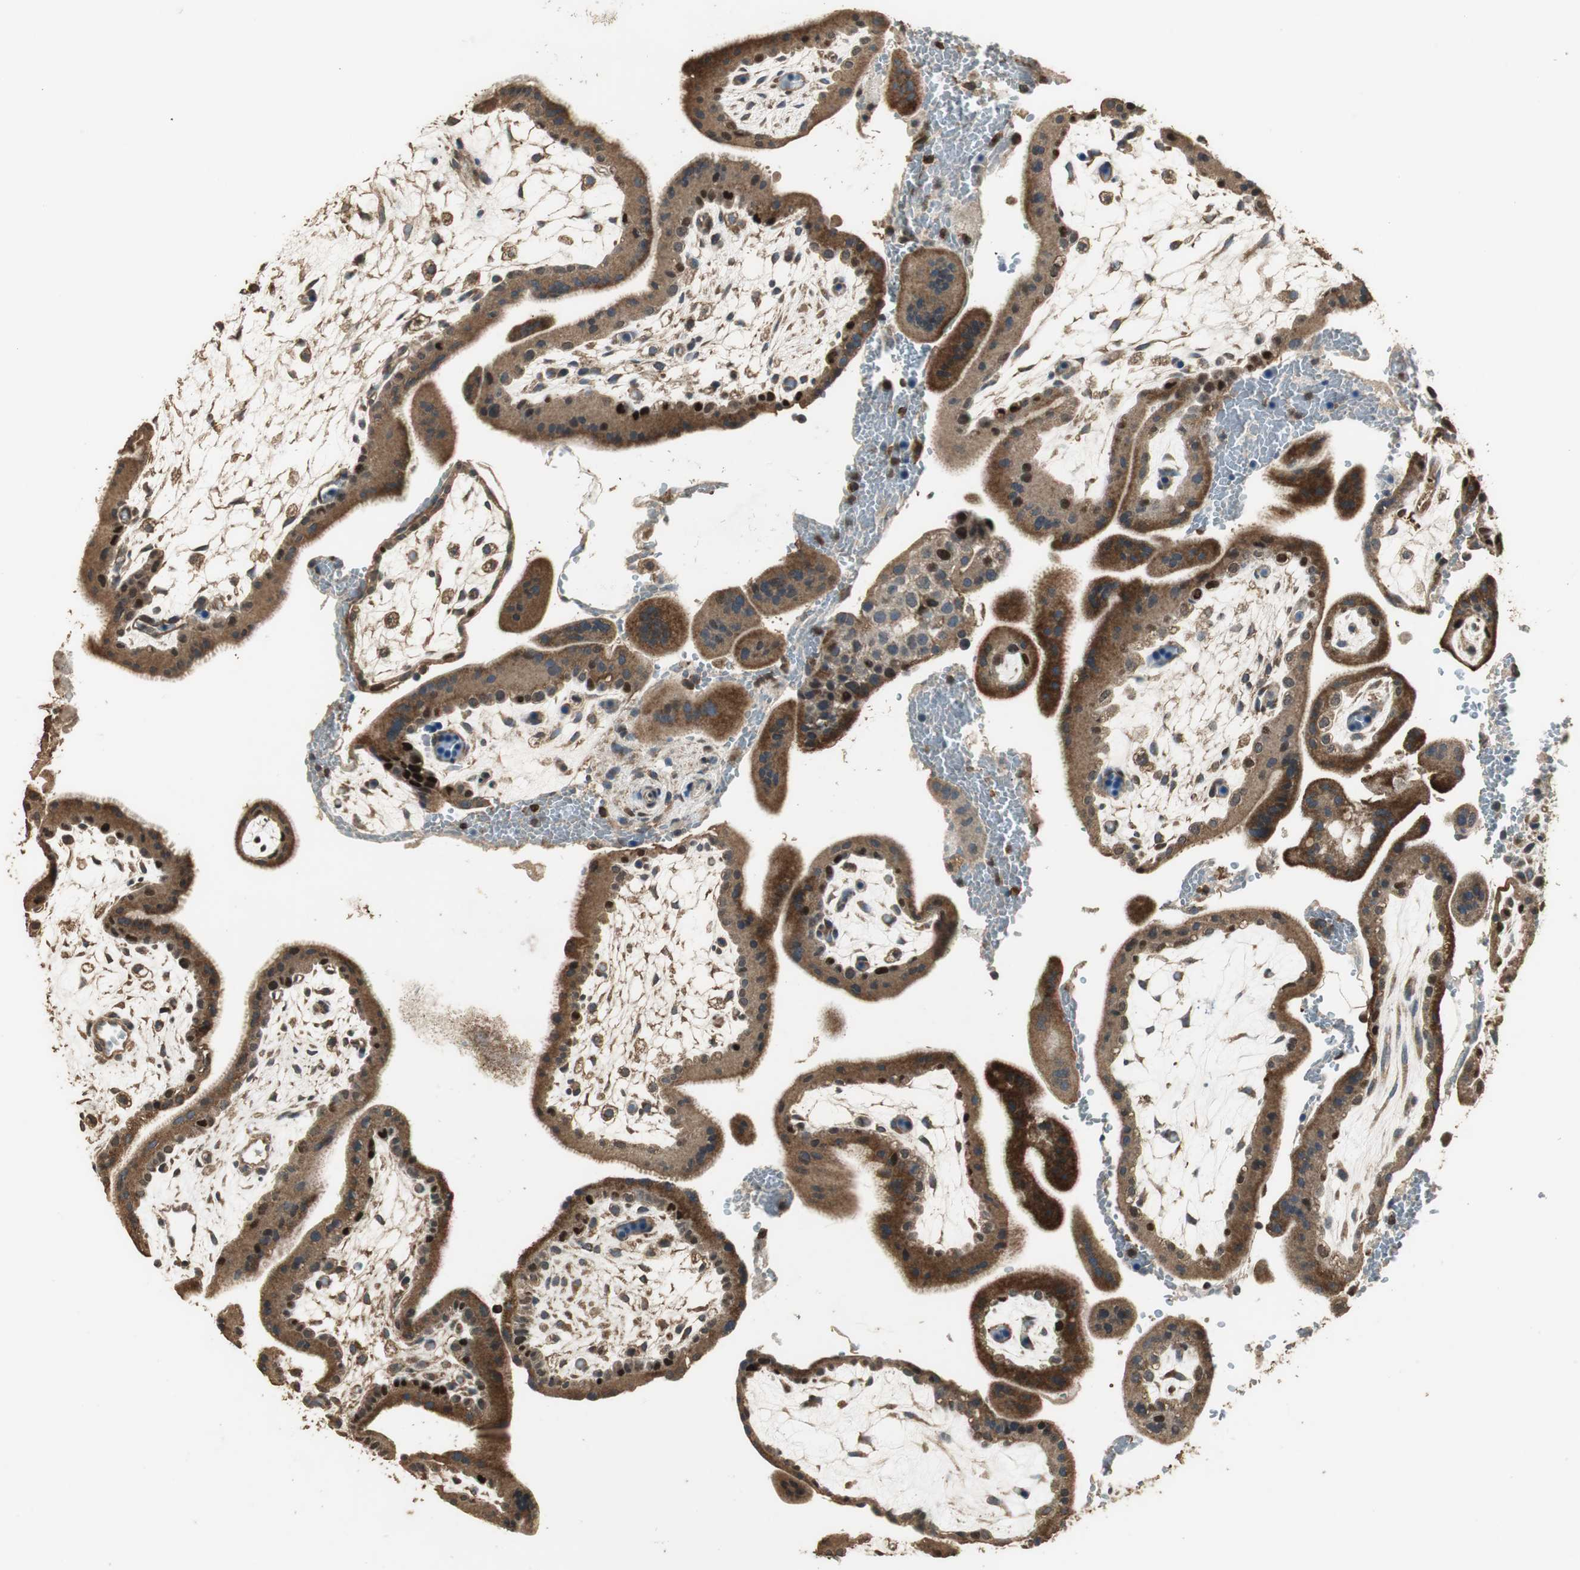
{"staining": {"intensity": "moderate", "quantity": ">75%", "location": "cytoplasmic/membranous"}, "tissue": "placenta", "cell_type": "Decidual cells", "image_type": "normal", "snomed": [{"axis": "morphology", "description": "Normal tissue, NOS"}, {"axis": "topography", "description": "Placenta"}], "caption": "This micrograph shows normal placenta stained with immunohistochemistry (IHC) to label a protein in brown. The cytoplasmic/membranous of decidual cells show moderate positivity for the protein. Nuclei are counter-stained blue.", "gene": "TMPRSS4", "patient": {"sex": "female", "age": 35}}